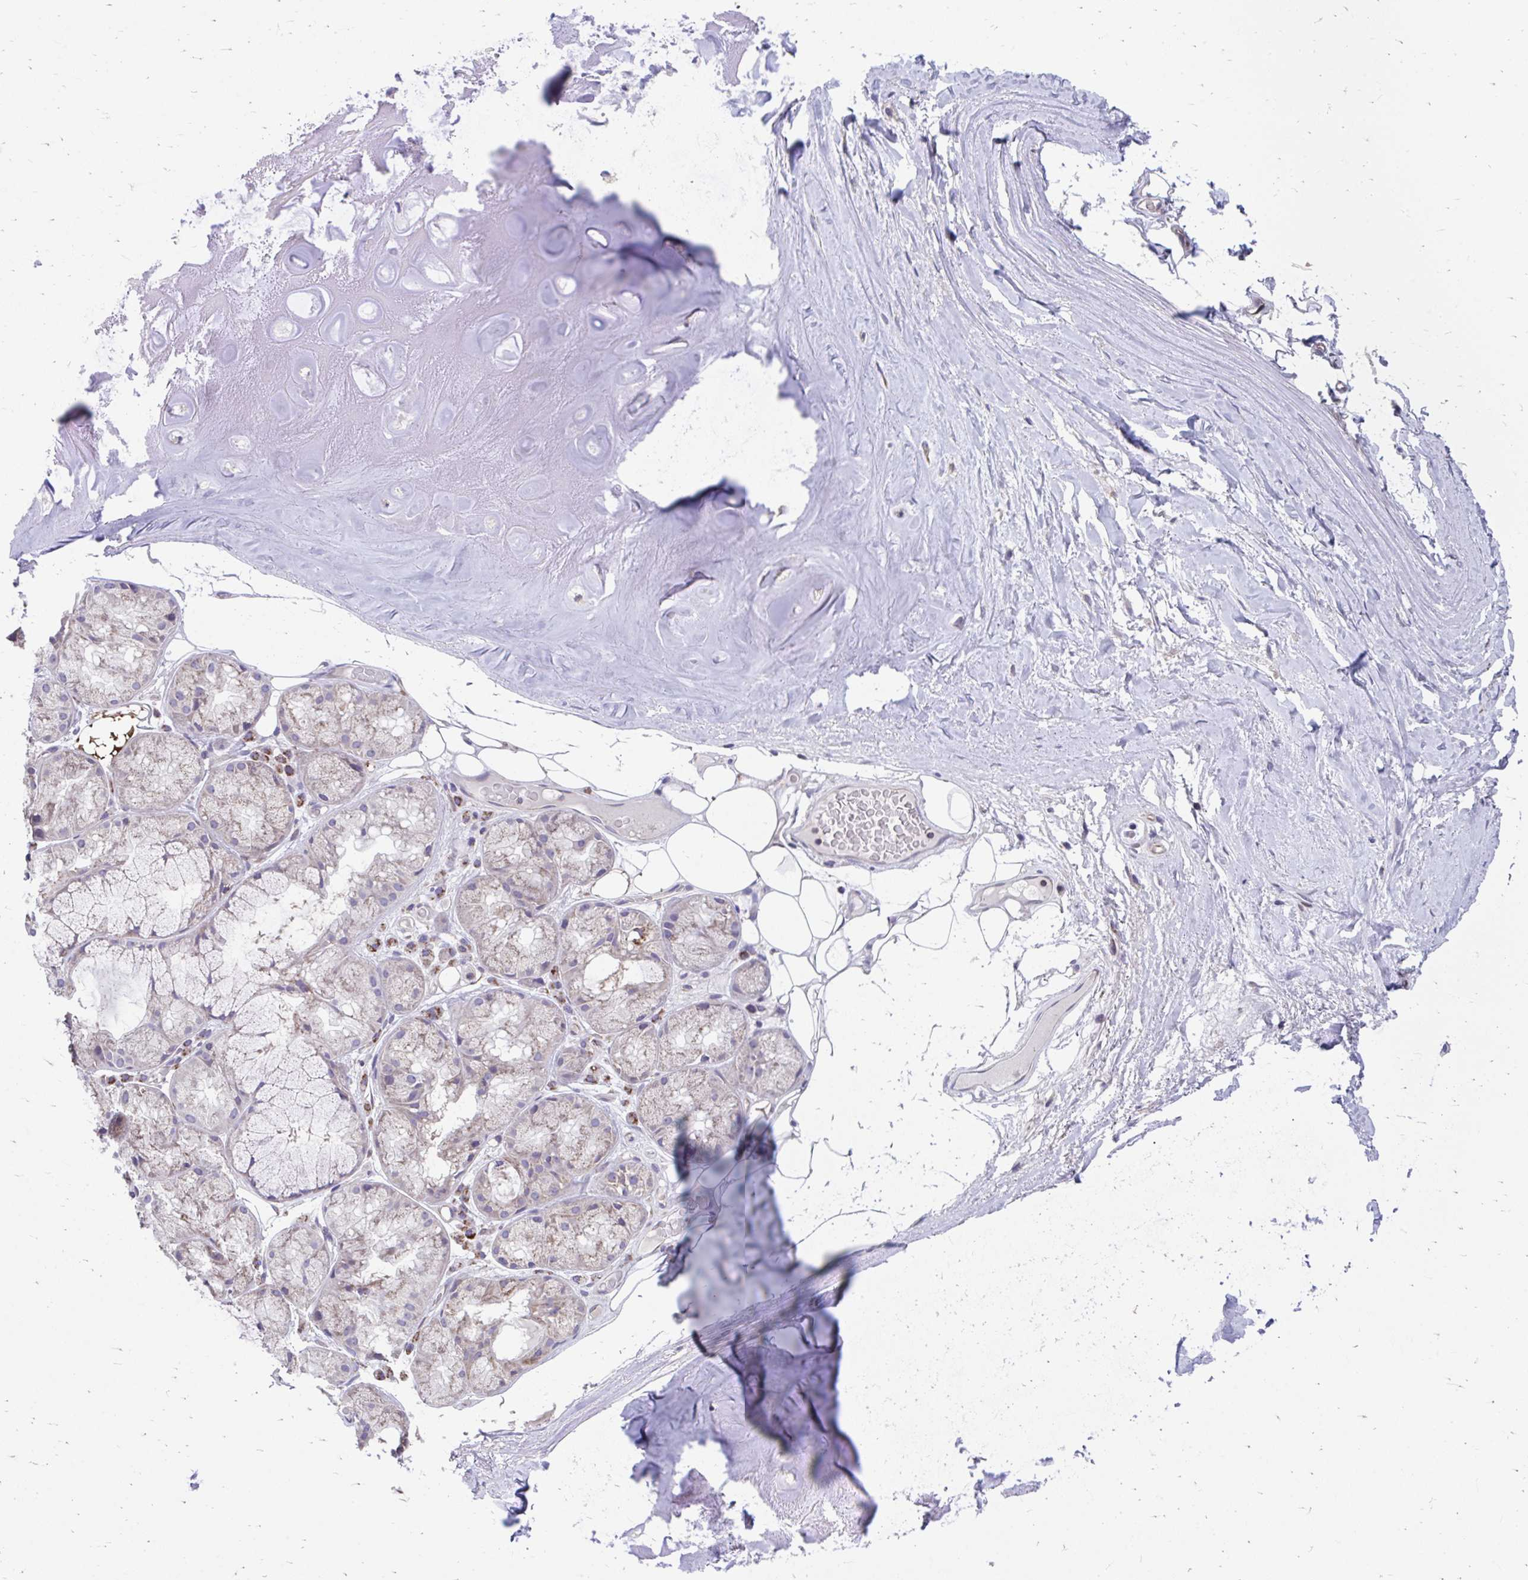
{"staining": {"intensity": "negative", "quantity": "none", "location": "none"}, "tissue": "adipose tissue", "cell_type": "Adipocytes", "image_type": "normal", "snomed": [{"axis": "morphology", "description": "Normal tissue, NOS"}, {"axis": "topography", "description": "Lymph node"}, {"axis": "topography", "description": "Cartilage tissue"}, {"axis": "topography", "description": "Nasopharynx"}], "caption": "High magnification brightfield microscopy of normal adipose tissue stained with DAB (brown) and counterstained with hematoxylin (blue): adipocytes show no significant staining.", "gene": "FHIP1B", "patient": {"sex": "male", "age": 63}}